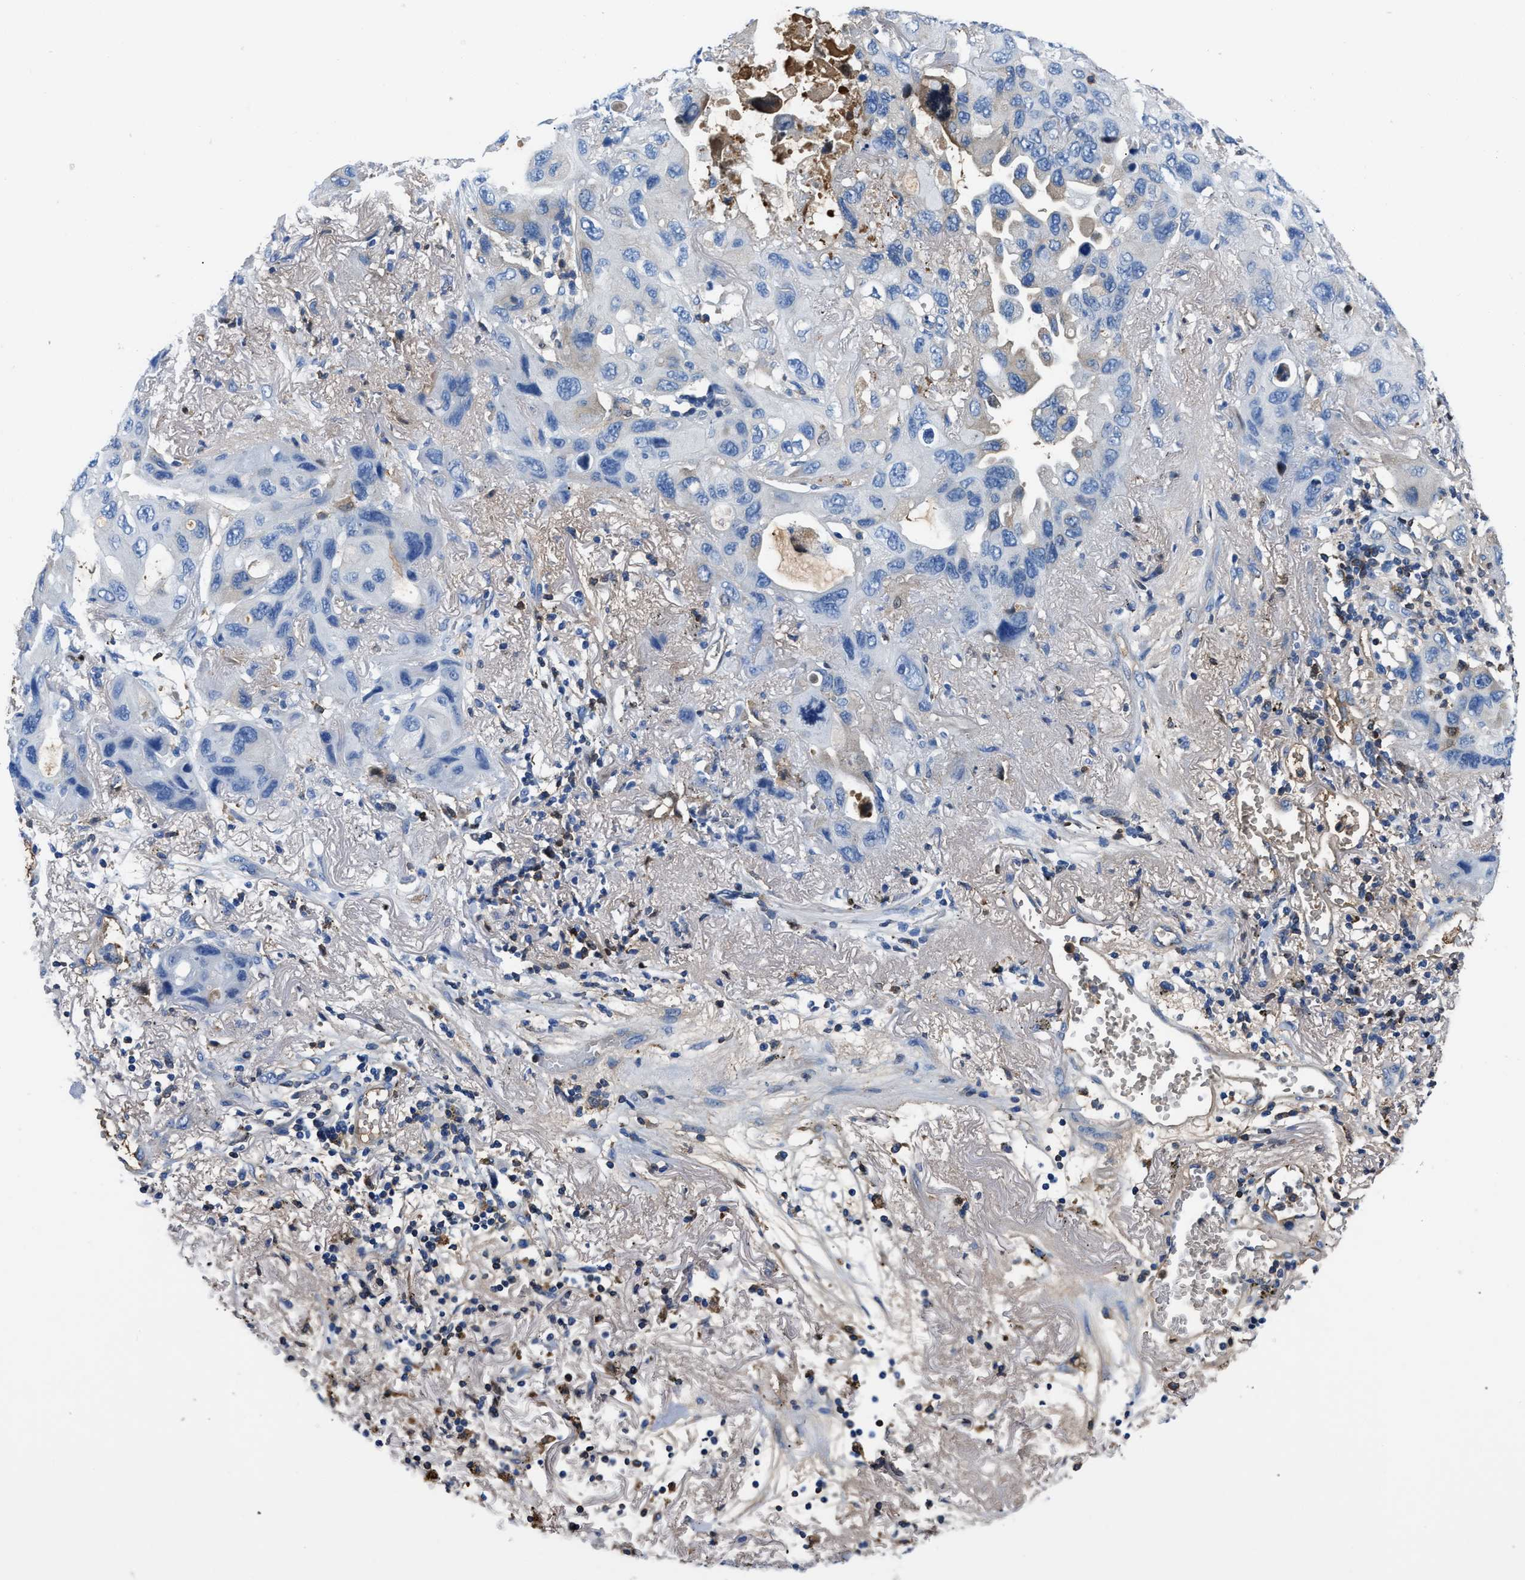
{"staining": {"intensity": "negative", "quantity": "none", "location": "none"}, "tissue": "lung cancer", "cell_type": "Tumor cells", "image_type": "cancer", "snomed": [{"axis": "morphology", "description": "Squamous cell carcinoma, NOS"}, {"axis": "topography", "description": "Lung"}], "caption": "This is a photomicrograph of IHC staining of lung cancer, which shows no expression in tumor cells. (Immunohistochemistry (ihc), brightfield microscopy, high magnification).", "gene": "GC", "patient": {"sex": "female", "age": 73}}